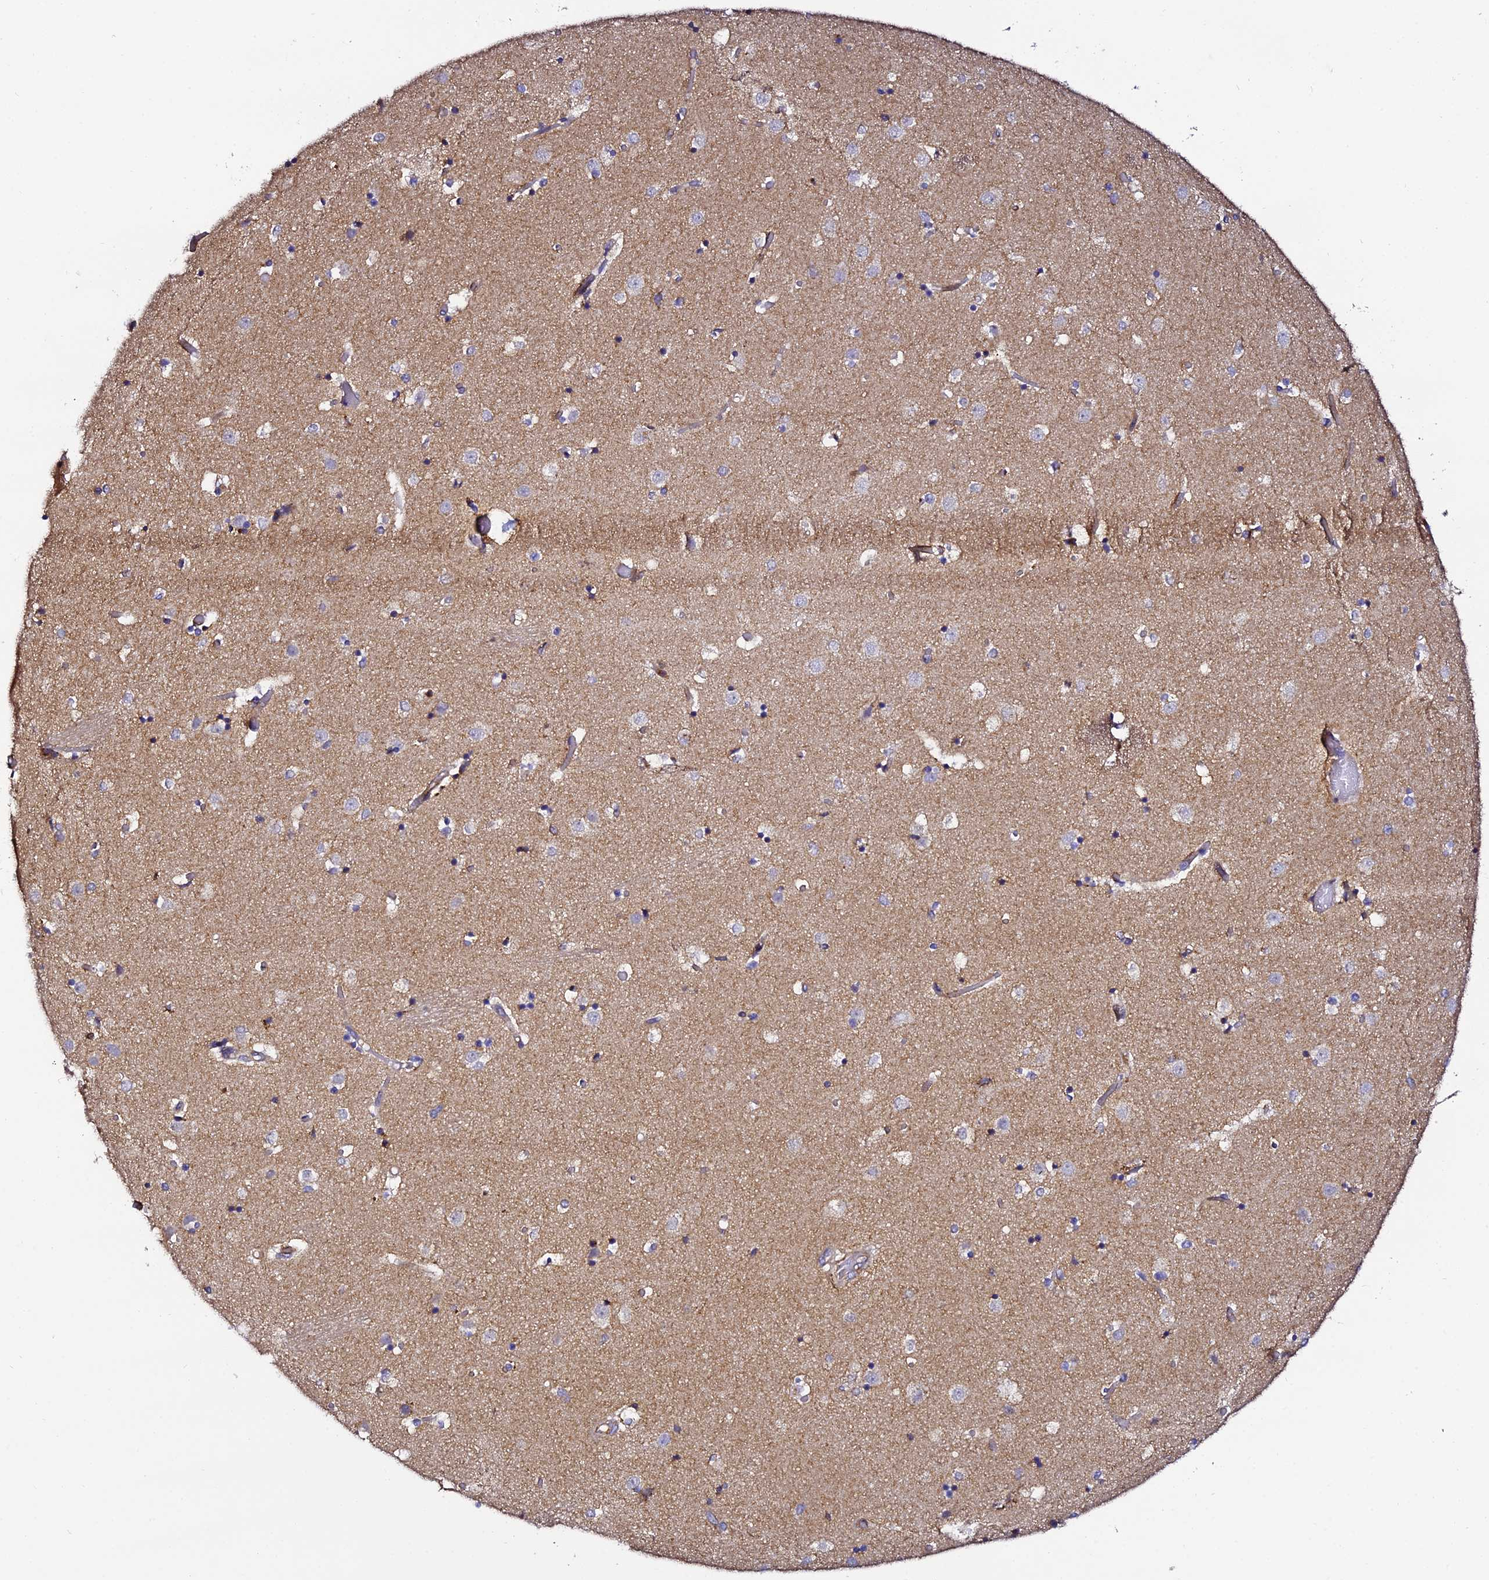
{"staining": {"intensity": "negative", "quantity": "none", "location": "none"}, "tissue": "caudate", "cell_type": "Glial cells", "image_type": "normal", "snomed": [{"axis": "morphology", "description": "Normal tissue, NOS"}, {"axis": "topography", "description": "Lateral ventricle wall"}], "caption": "A high-resolution histopathology image shows IHC staining of benign caudate, which demonstrates no significant expression in glial cells. (Immunohistochemistry (ihc), brightfield microscopy, high magnification).", "gene": "TRPV2", "patient": {"sex": "female", "age": 52}}